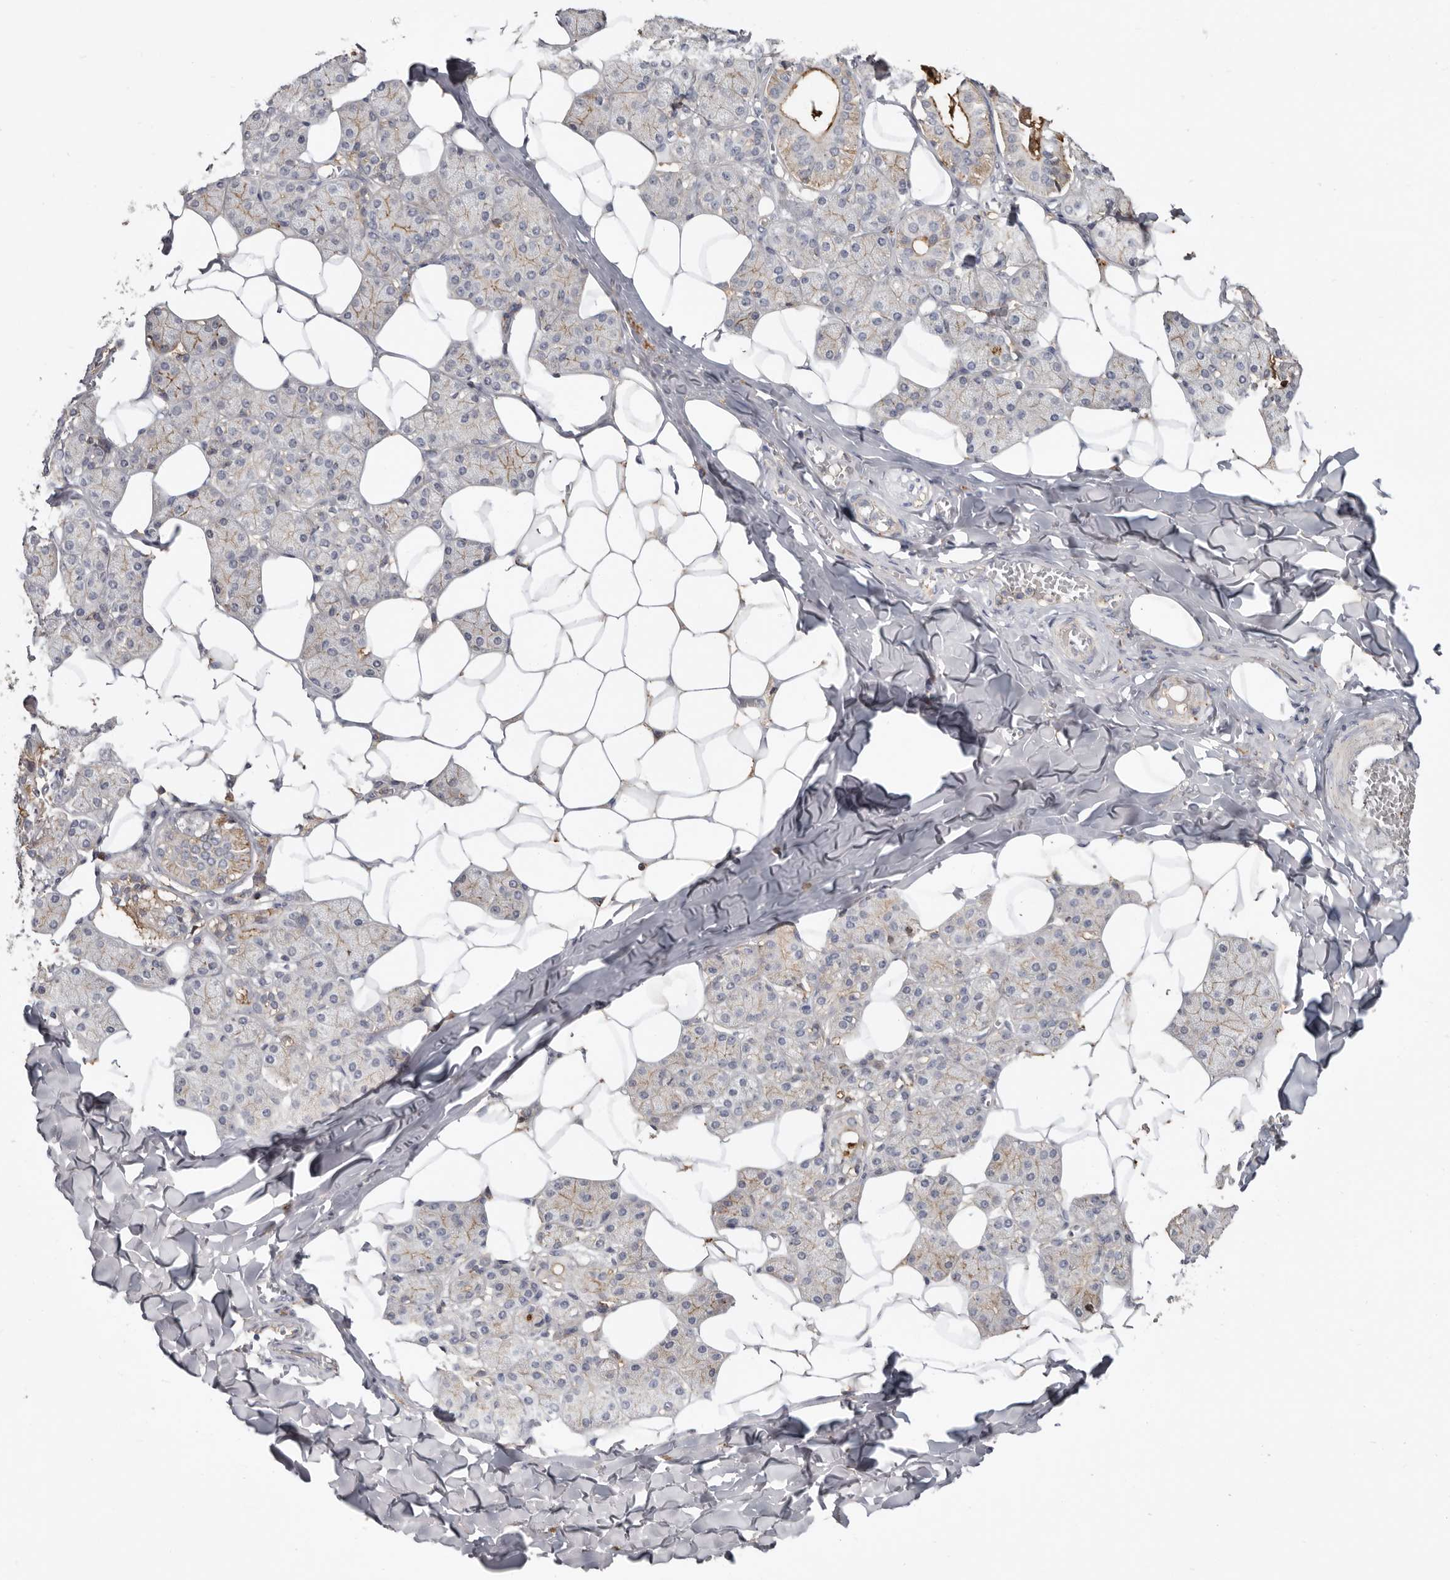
{"staining": {"intensity": "moderate", "quantity": "25%-75%", "location": "cytoplasmic/membranous"}, "tissue": "salivary gland", "cell_type": "Glandular cells", "image_type": "normal", "snomed": [{"axis": "morphology", "description": "Normal tissue, NOS"}, {"axis": "topography", "description": "Salivary gland"}], "caption": "Protein expression analysis of normal salivary gland shows moderate cytoplasmic/membranous expression in approximately 25%-75% of glandular cells.", "gene": "KIF26B", "patient": {"sex": "female", "age": 33}}